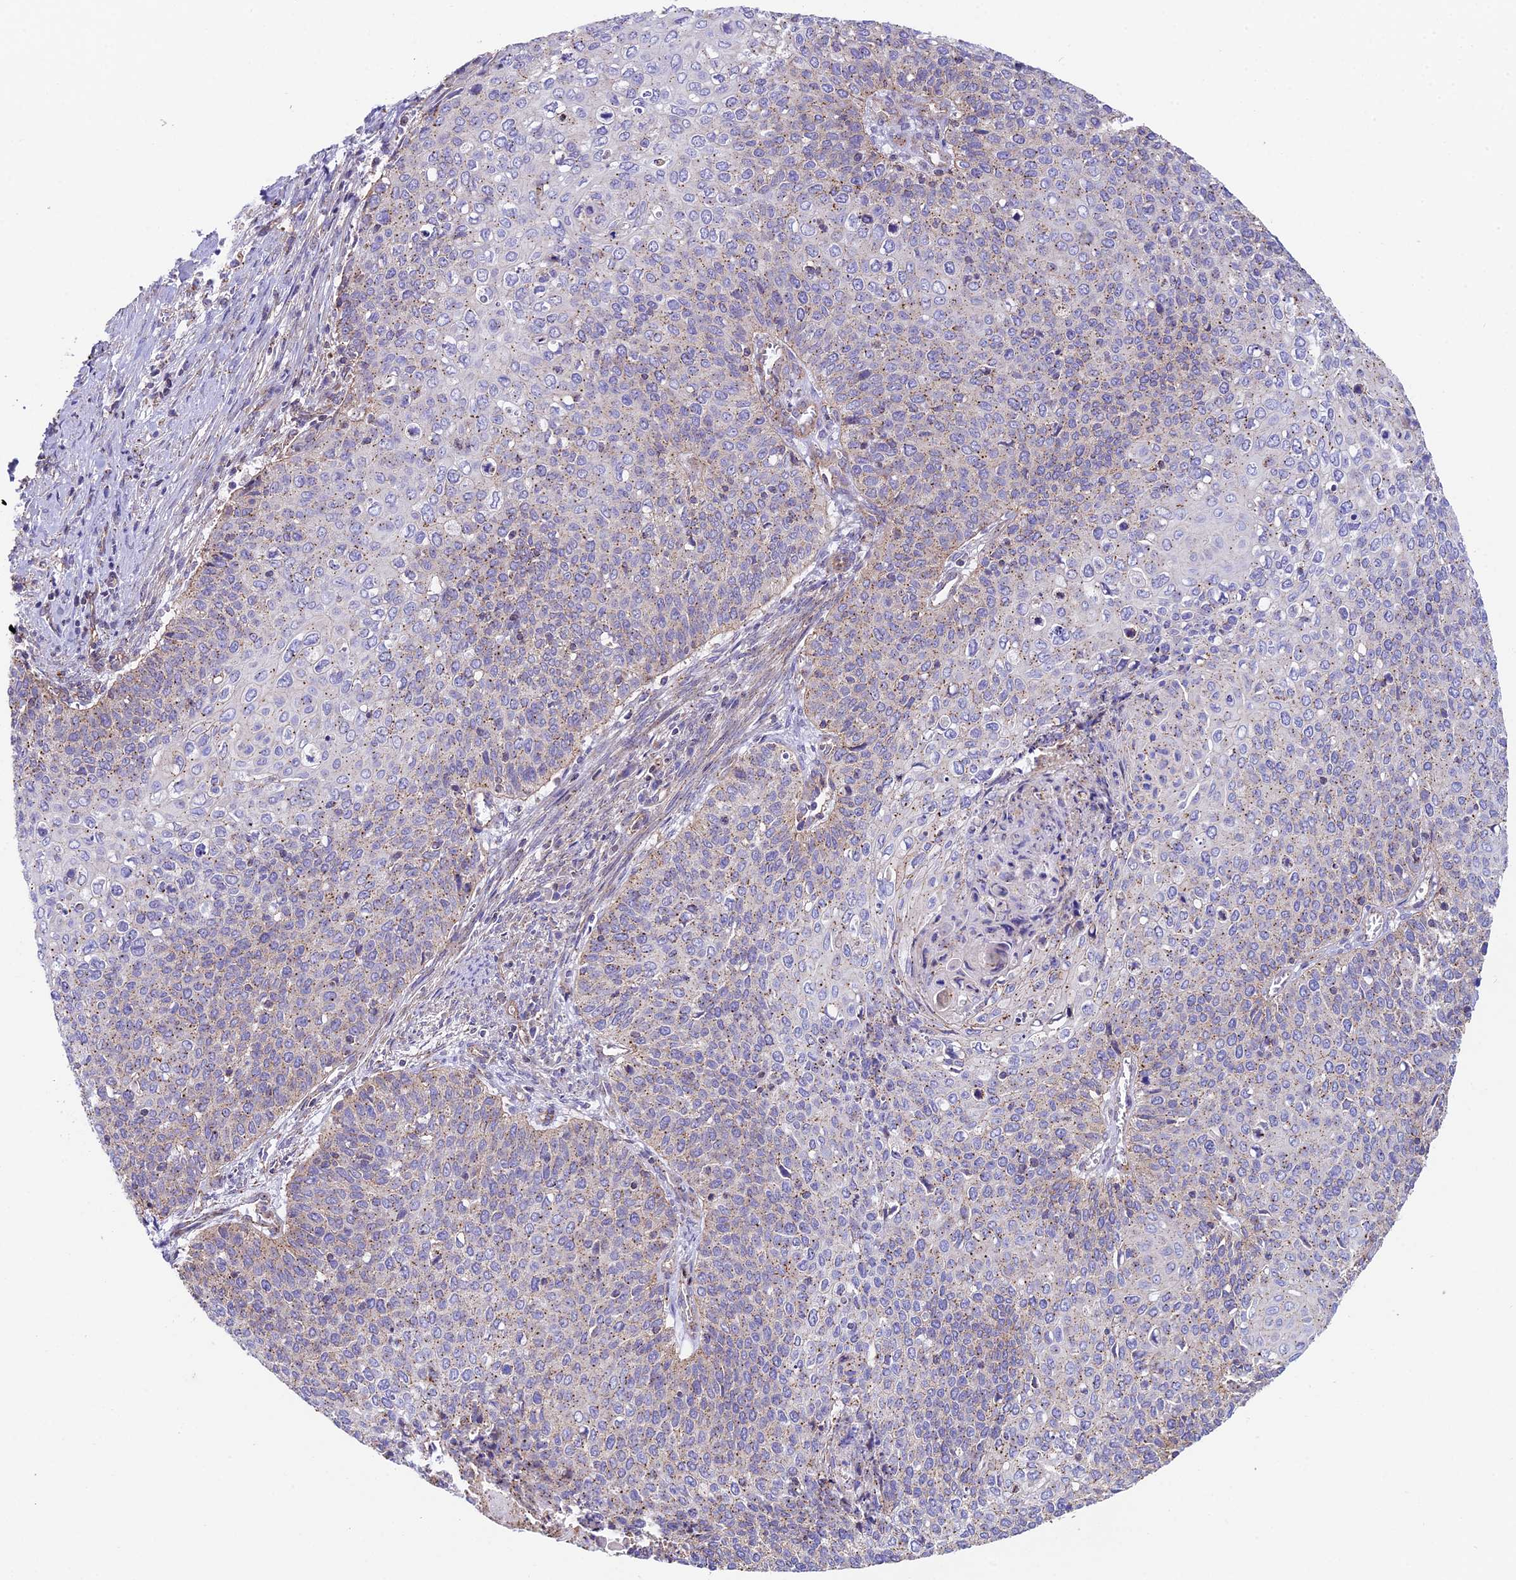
{"staining": {"intensity": "weak", "quantity": "25%-75%", "location": "cytoplasmic/membranous"}, "tissue": "cervical cancer", "cell_type": "Tumor cells", "image_type": "cancer", "snomed": [{"axis": "morphology", "description": "Squamous cell carcinoma, NOS"}, {"axis": "topography", "description": "Cervix"}], "caption": "Tumor cells show low levels of weak cytoplasmic/membranous expression in approximately 25%-75% of cells in human cervical cancer (squamous cell carcinoma).", "gene": "QRFP", "patient": {"sex": "female", "age": 39}}